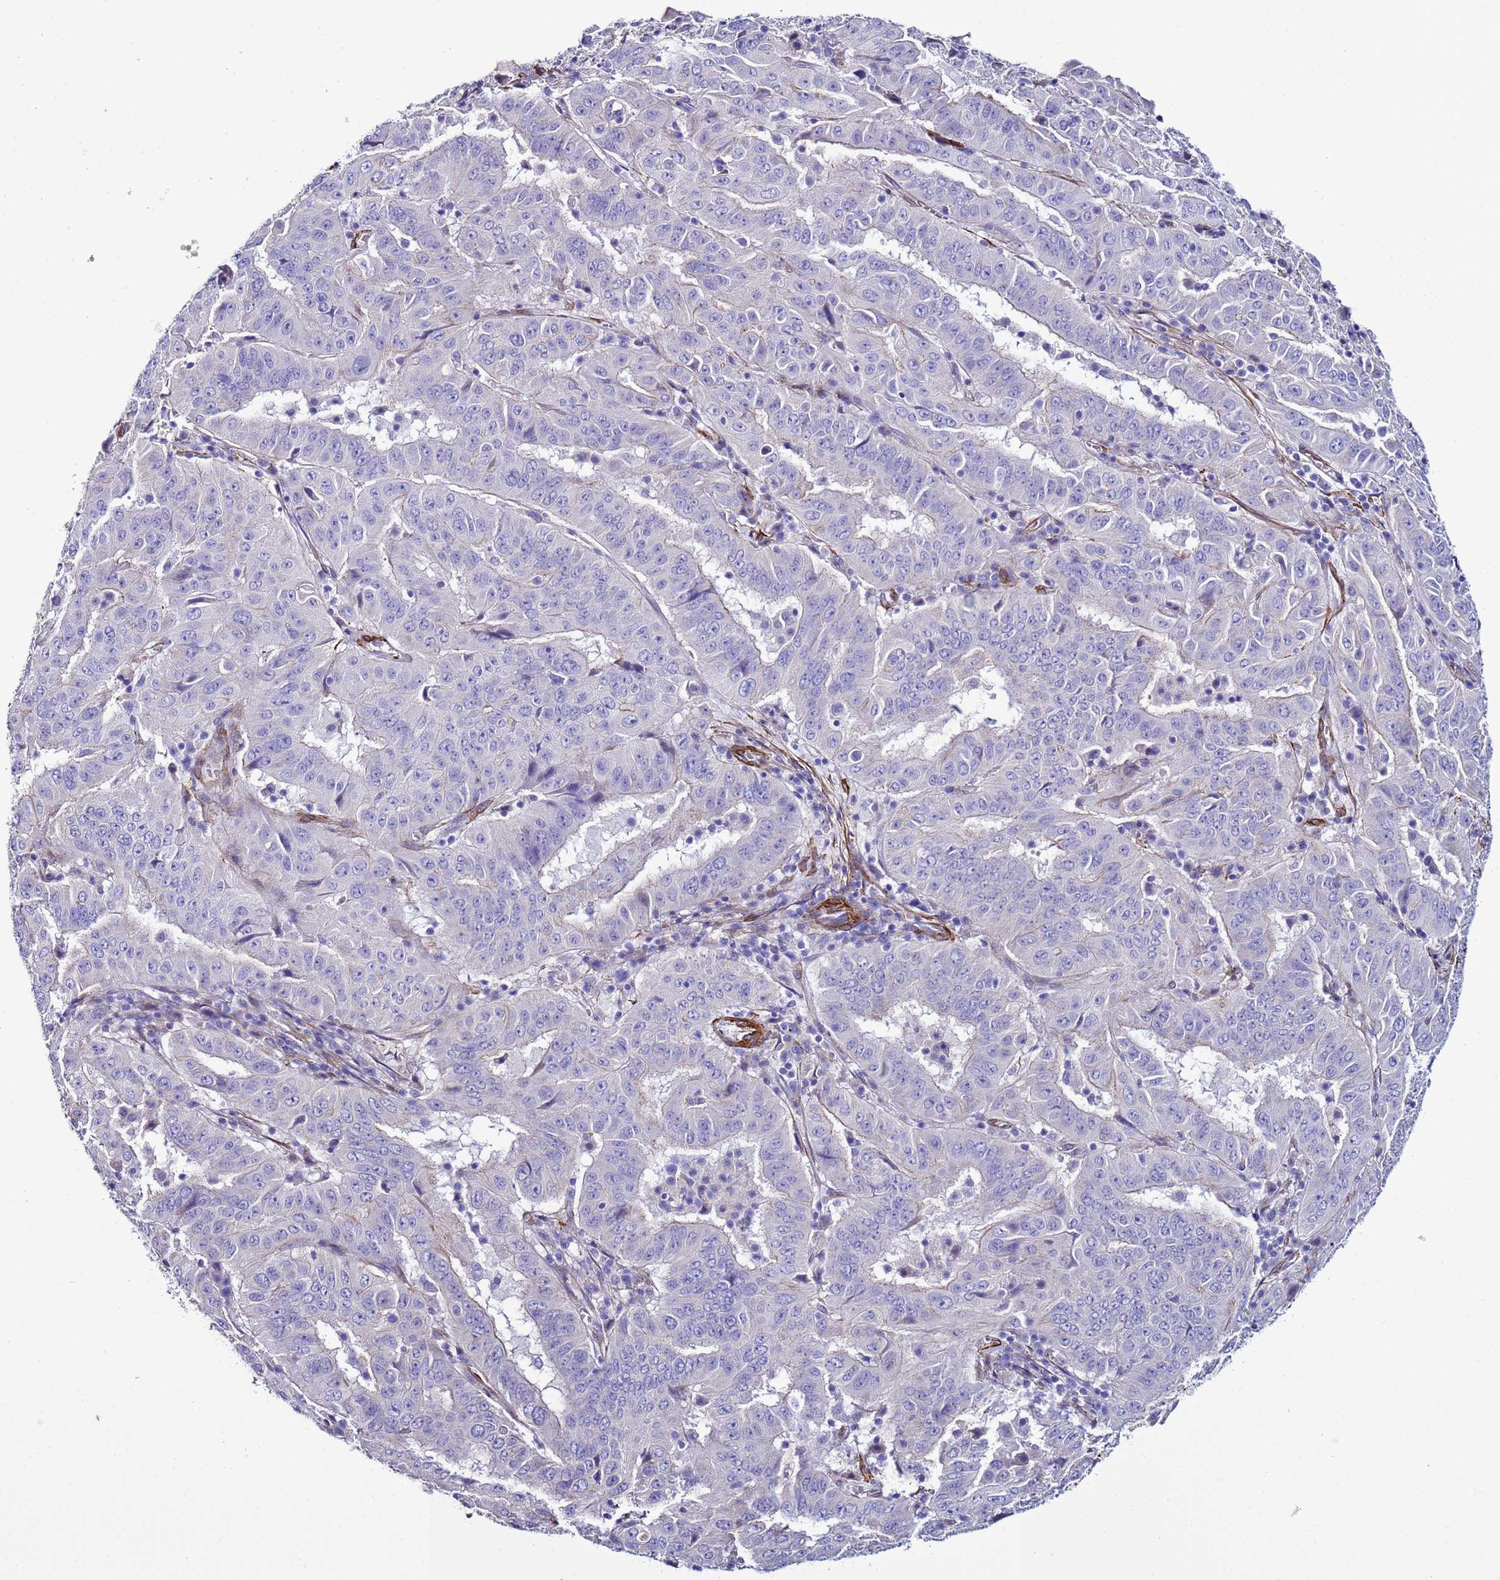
{"staining": {"intensity": "negative", "quantity": "none", "location": "none"}, "tissue": "pancreatic cancer", "cell_type": "Tumor cells", "image_type": "cancer", "snomed": [{"axis": "morphology", "description": "Adenocarcinoma, NOS"}, {"axis": "topography", "description": "Pancreas"}], "caption": "An image of pancreatic adenocarcinoma stained for a protein demonstrates no brown staining in tumor cells.", "gene": "RABL2B", "patient": {"sex": "male", "age": 63}}